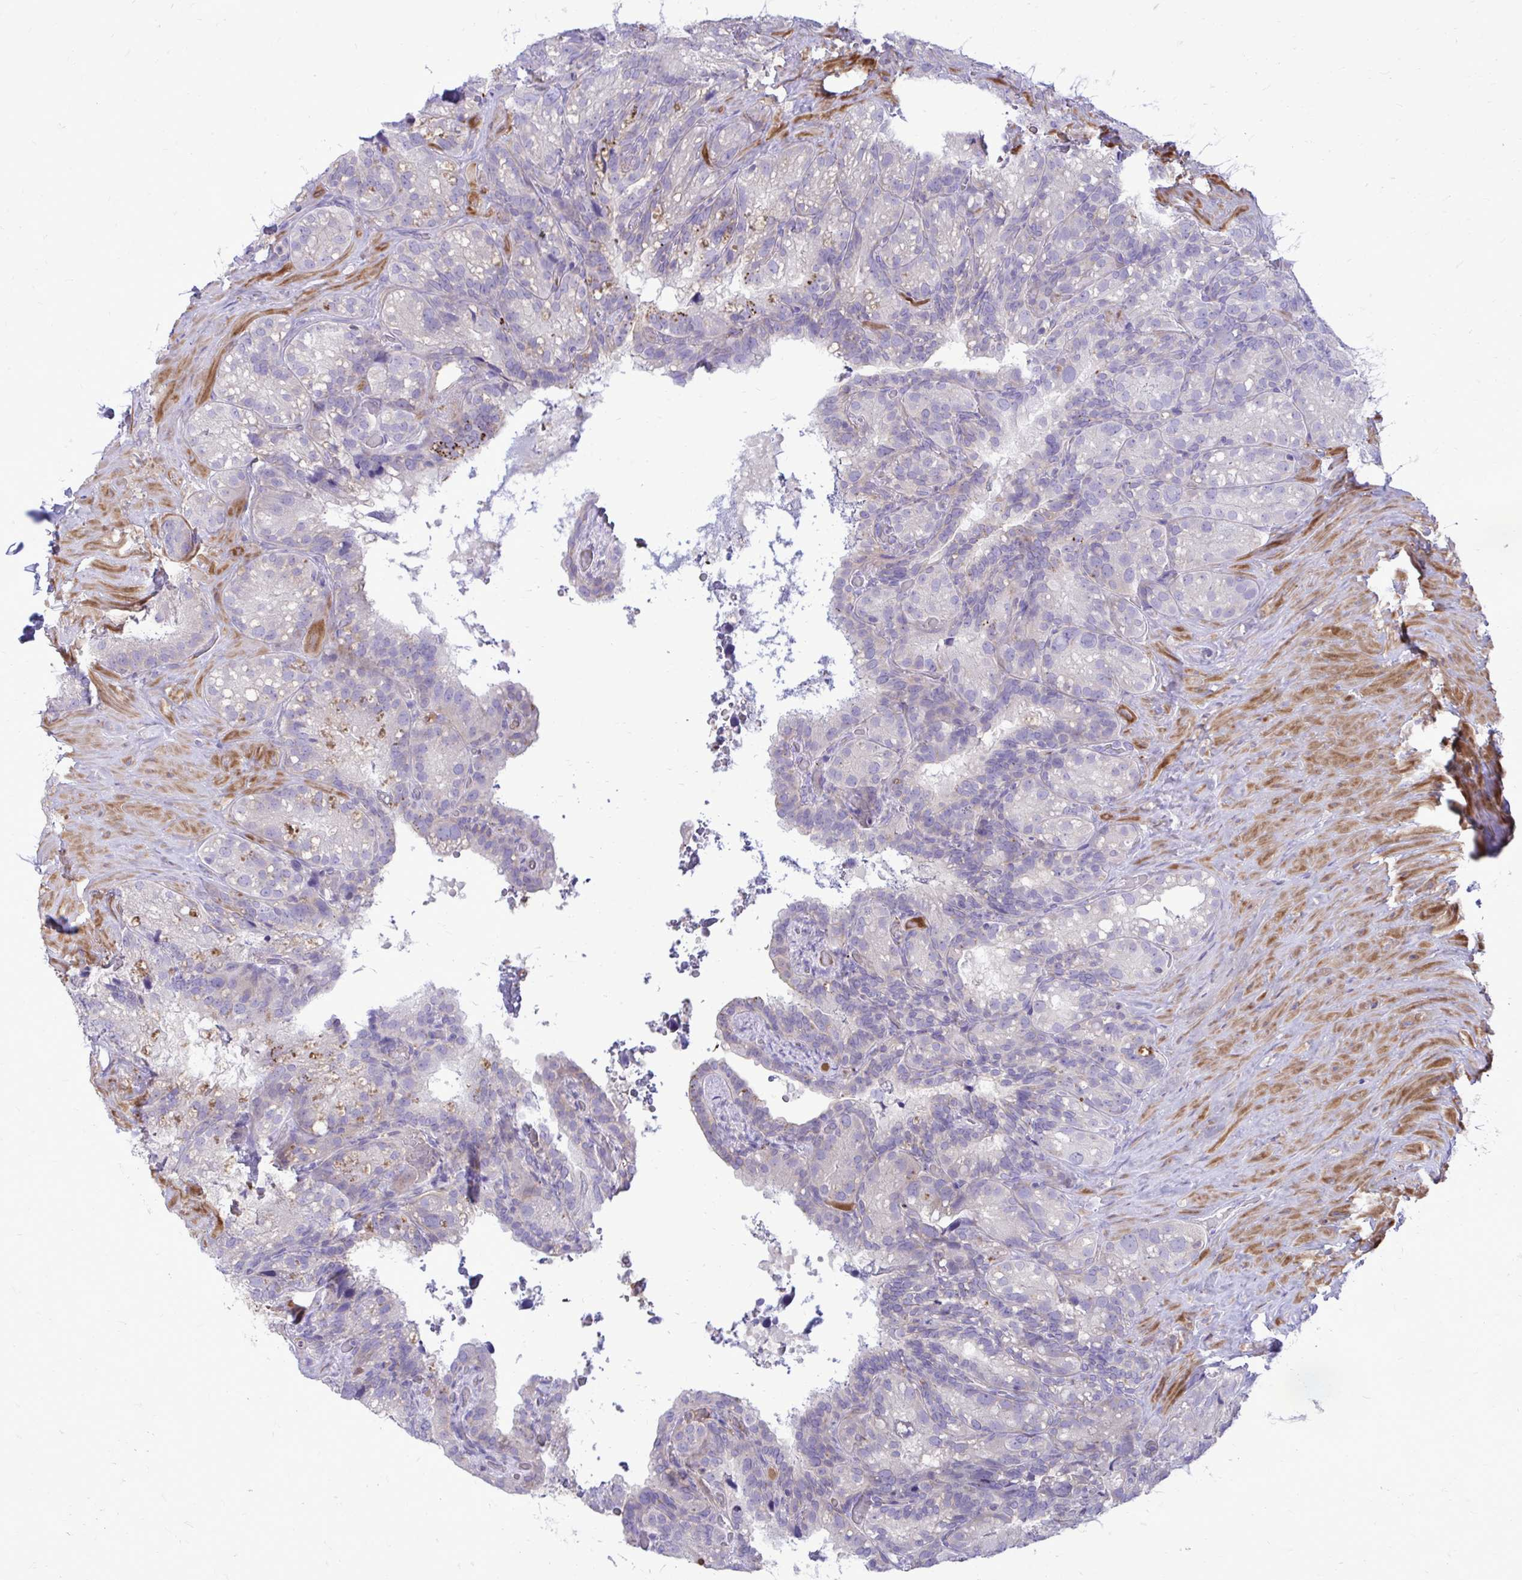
{"staining": {"intensity": "negative", "quantity": "none", "location": "none"}, "tissue": "seminal vesicle", "cell_type": "Glandular cells", "image_type": "normal", "snomed": [{"axis": "morphology", "description": "Normal tissue, NOS"}, {"axis": "topography", "description": "Seminal veicle"}], "caption": "Immunohistochemical staining of normal human seminal vesicle displays no significant staining in glandular cells. (Brightfield microscopy of DAB (3,3'-diaminobenzidine) IHC at high magnification).", "gene": "TP53I11", "patient": {"sex": "male", "age": 60}}